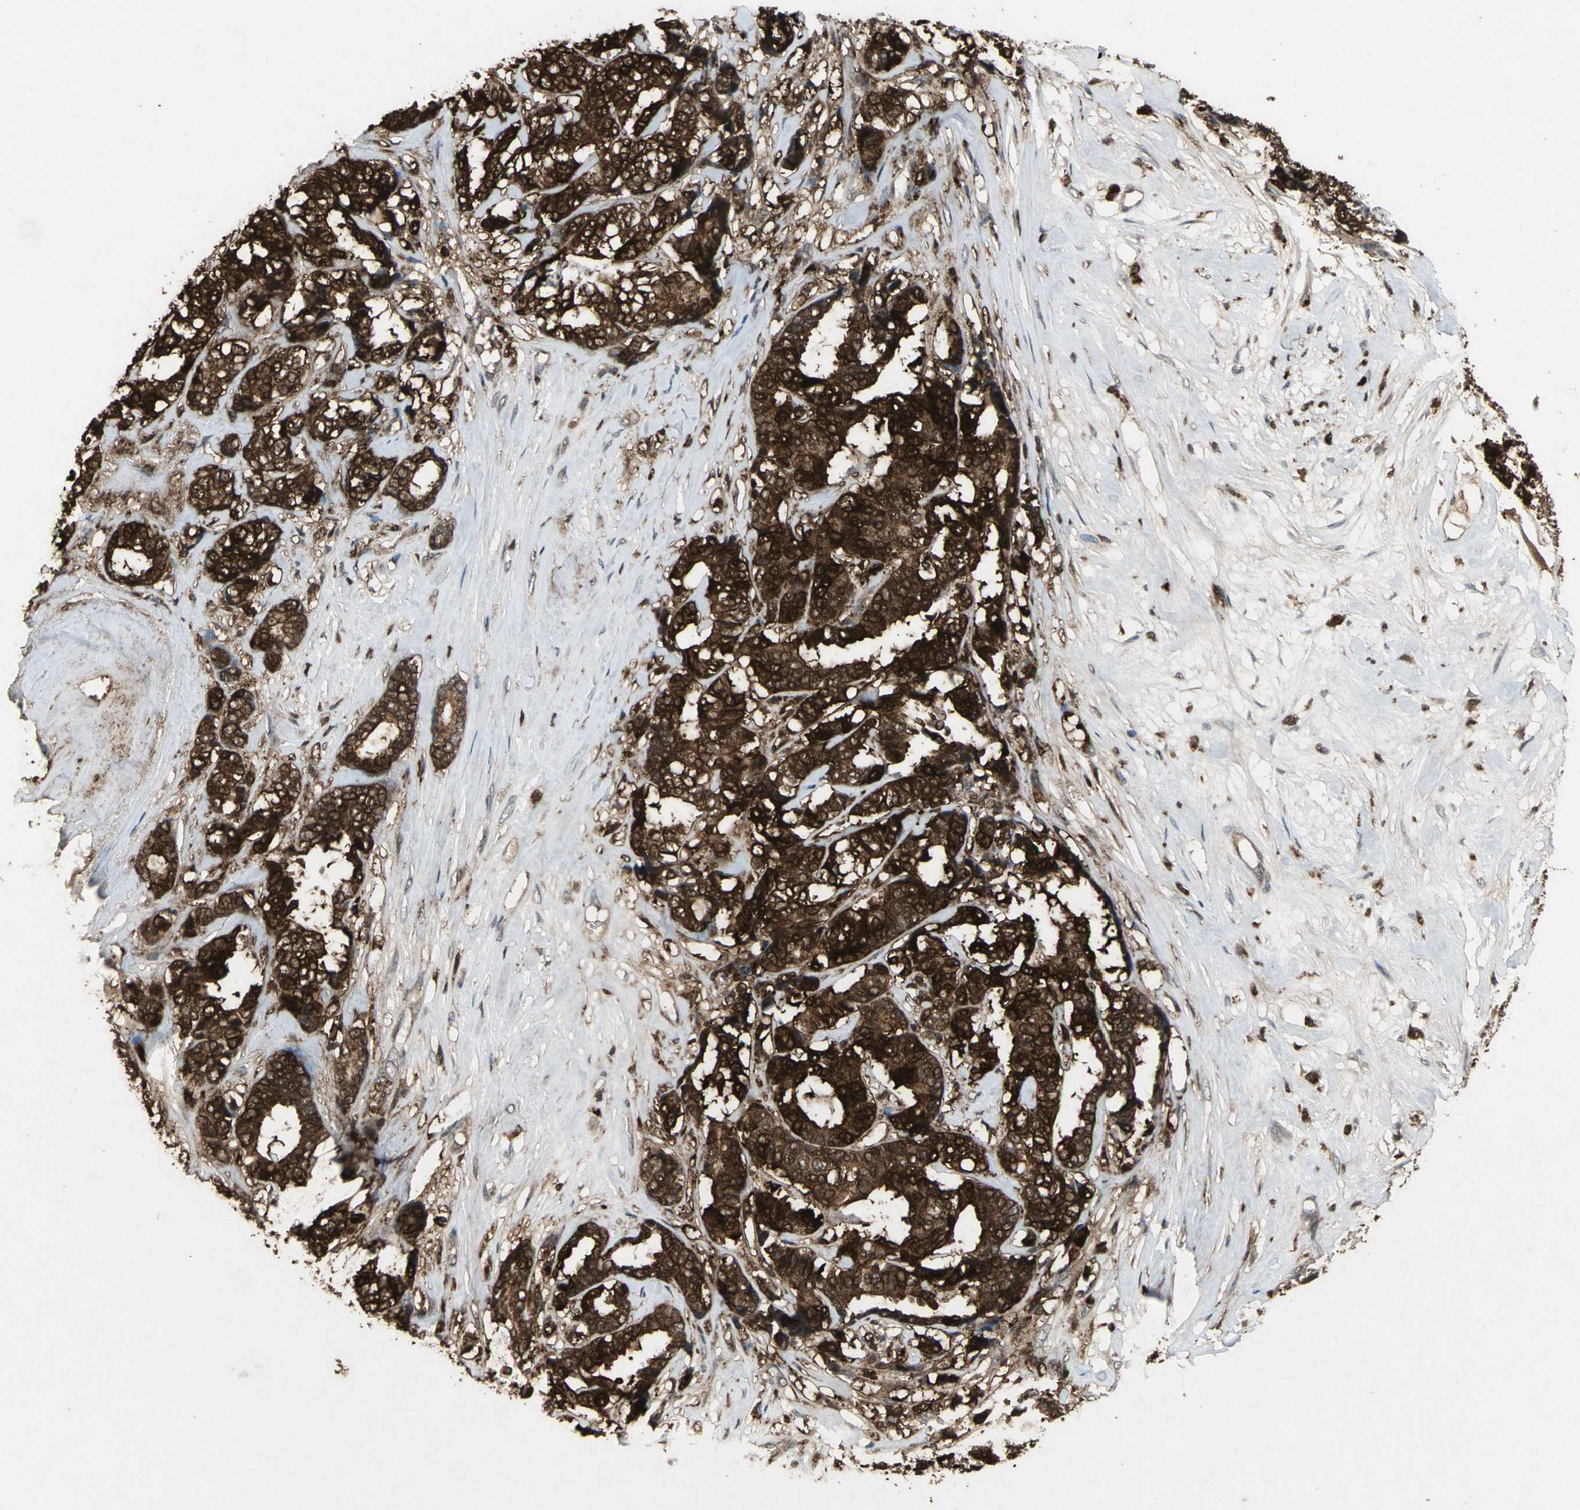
{"staining": {"intensity": "strong", "quantity": ">75%", "location": "cytoplasmic/membranous,nuclear"}, "tissue": "breast cancer", "cell_type": "Tumor cells", "image_type": "cancer", "snomed": [{"axis": "morphology", "description": "Duct carcinoma"}, {"axis": "topography", "description": "Breast"}], "caption": "Immunohistochemistry of infiltrating ductal carcinoma (breast) reveals high levels of strong cytoplasmic/membranous and nuclear positivity in about >75% of tumor cells.", "gene": "PYCARD", "patient": {"sex": "female", "age": 87}}